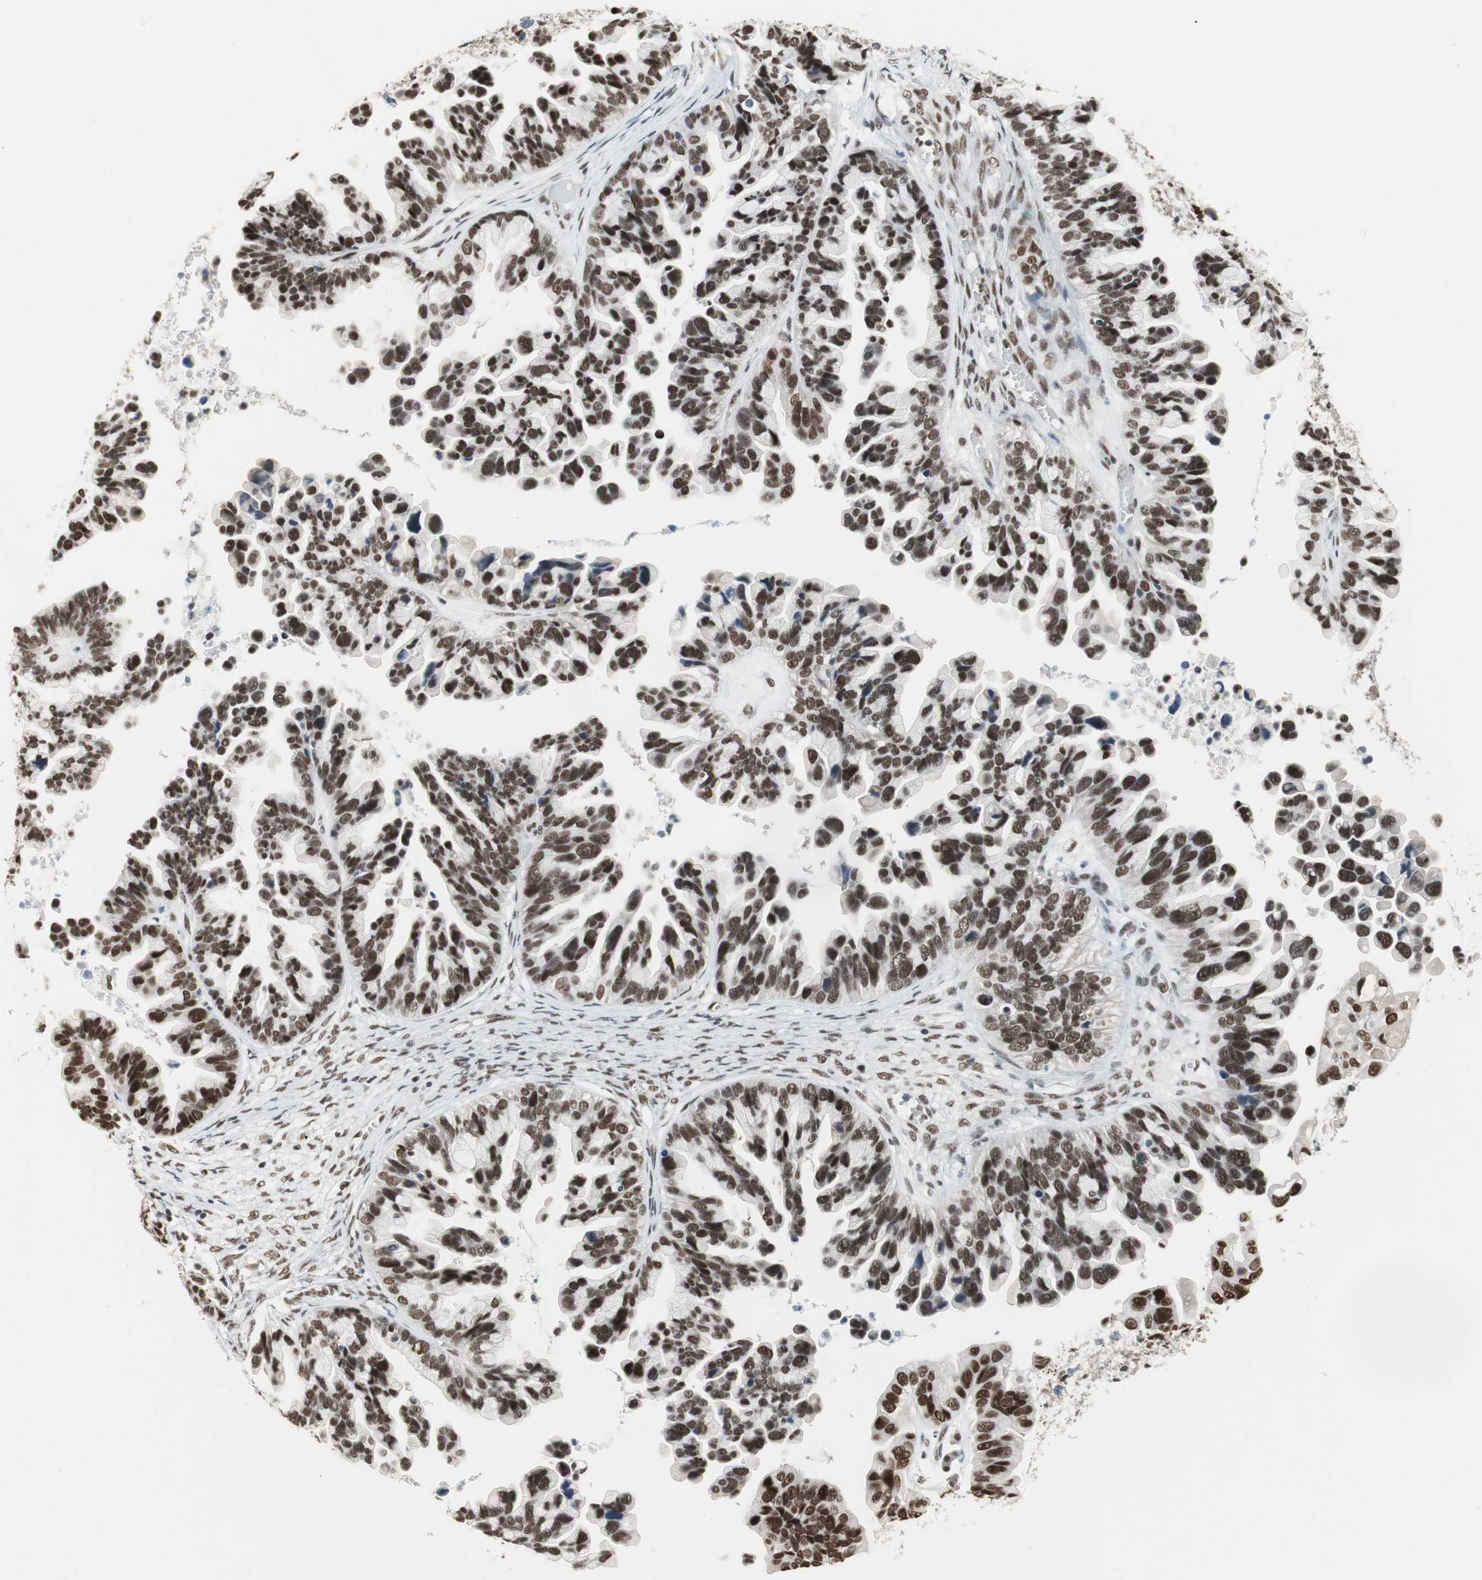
{"staining": {"intensity": "strong", "quantity": ">75%", "location": "nuclear"}, "tissue": "ovarian cancer", "cell_type": "Tumor cells", "image_type": "cancer", "snomed": [{"axis": "morphology", "description": "Cystadenocarcinoma, serous, NOS"}, {"axis": "topography", "description": "Ovary"}], "caption": "Protein staining of serous cystadenocarcinoma (ovarian) tissue exhibits strong nuclear positivity in approximately >75% of tumor cells.", "gene": "RTF1", "patient": {"sex": "female", "age": 56}}